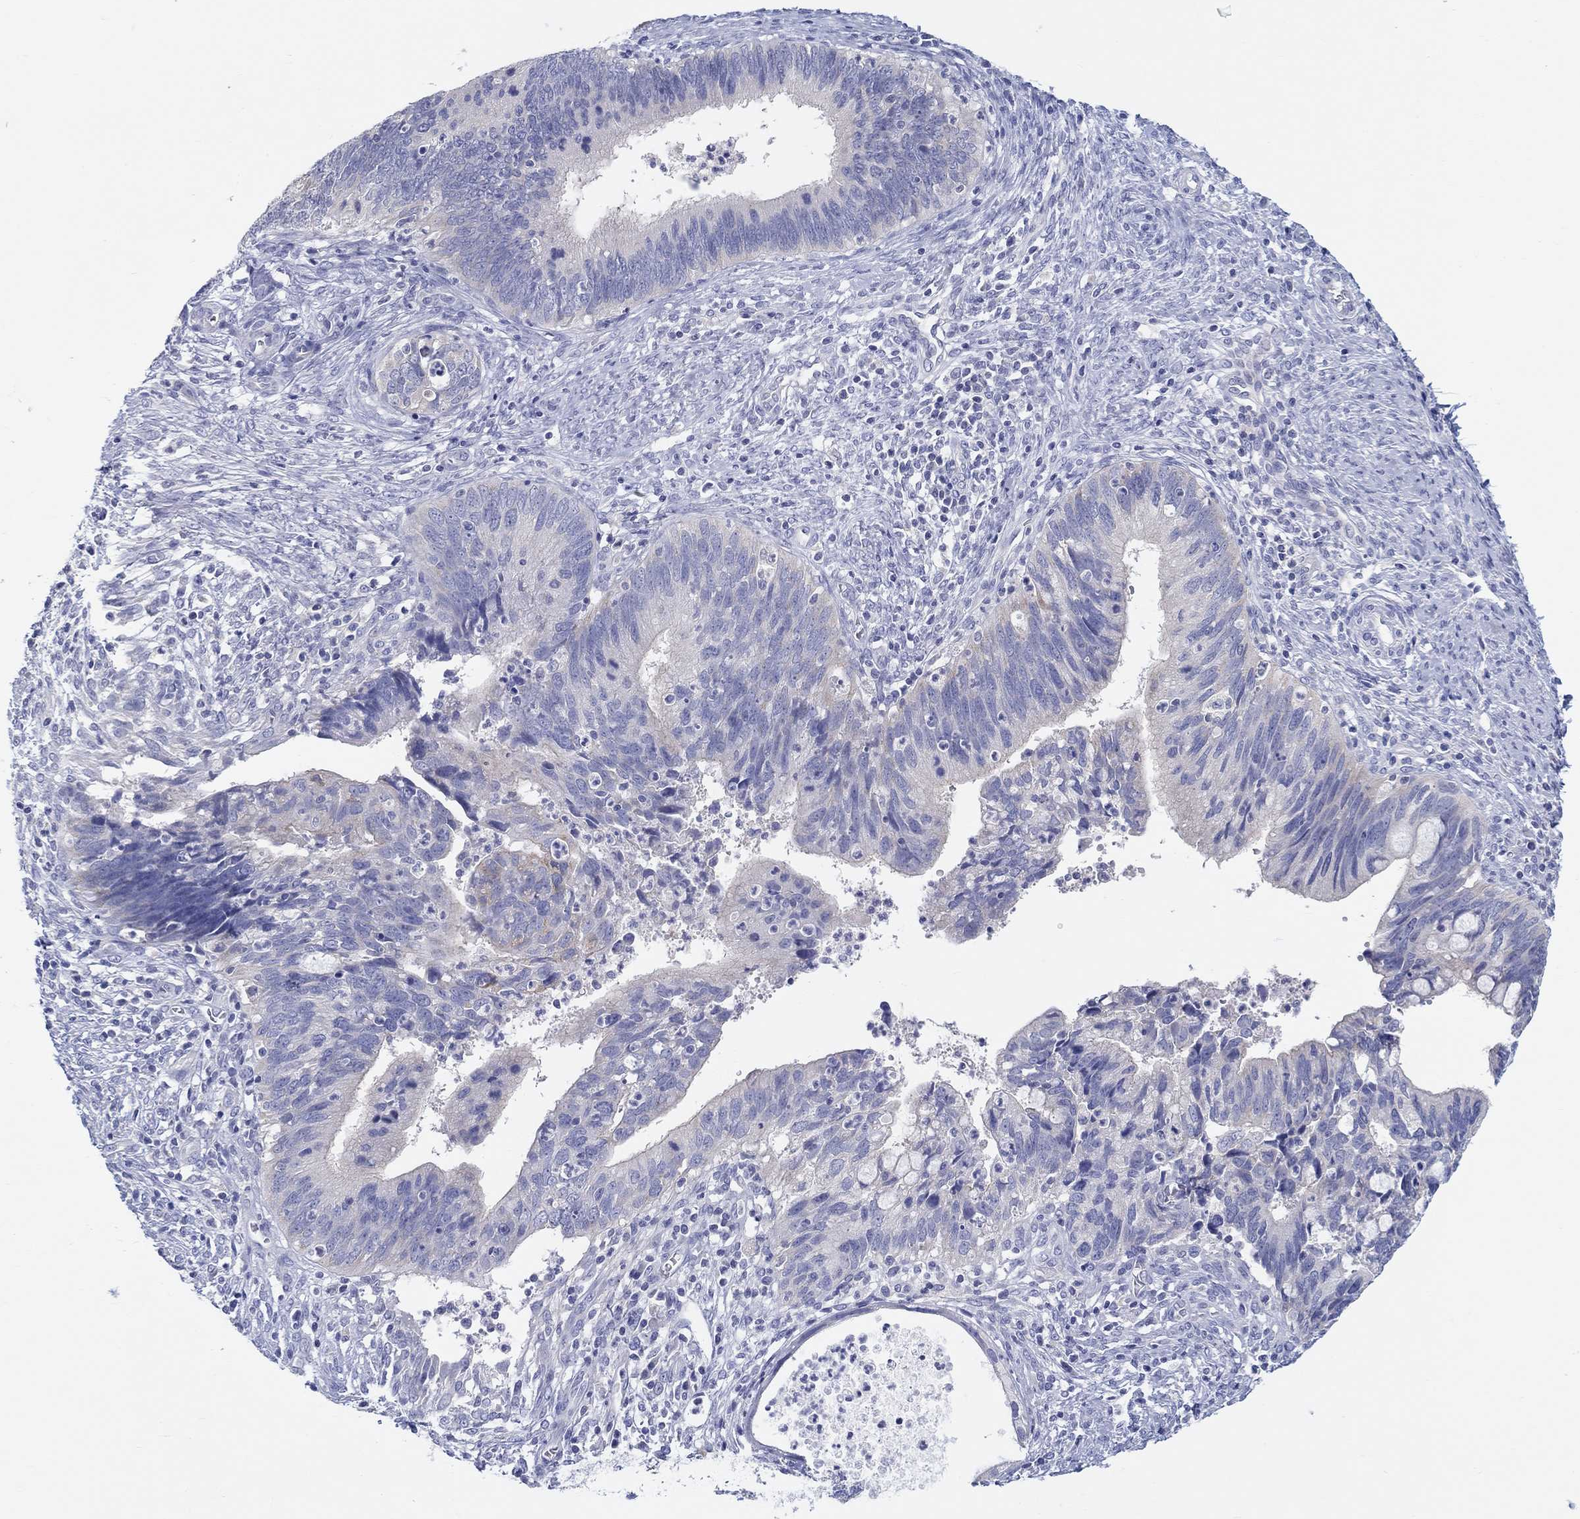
{"staining": {"intensity": "negative", "quantity": "none", "location": "none"}, "tissue": "cervical cancer", "cell_type": "Tumor cells", "image_type": "cancer", "snomed": [{"axis": "morphology", "description": "Adenocarcinoma, NOS"}, {"axis": "topography", "description": "Cervix"}], "caption": "An image of human cervical adenocarcinoma is negative for staining in tumor cells.", "gene": "HAPLN4", "patient": {"sex": "female", "age": 42}}